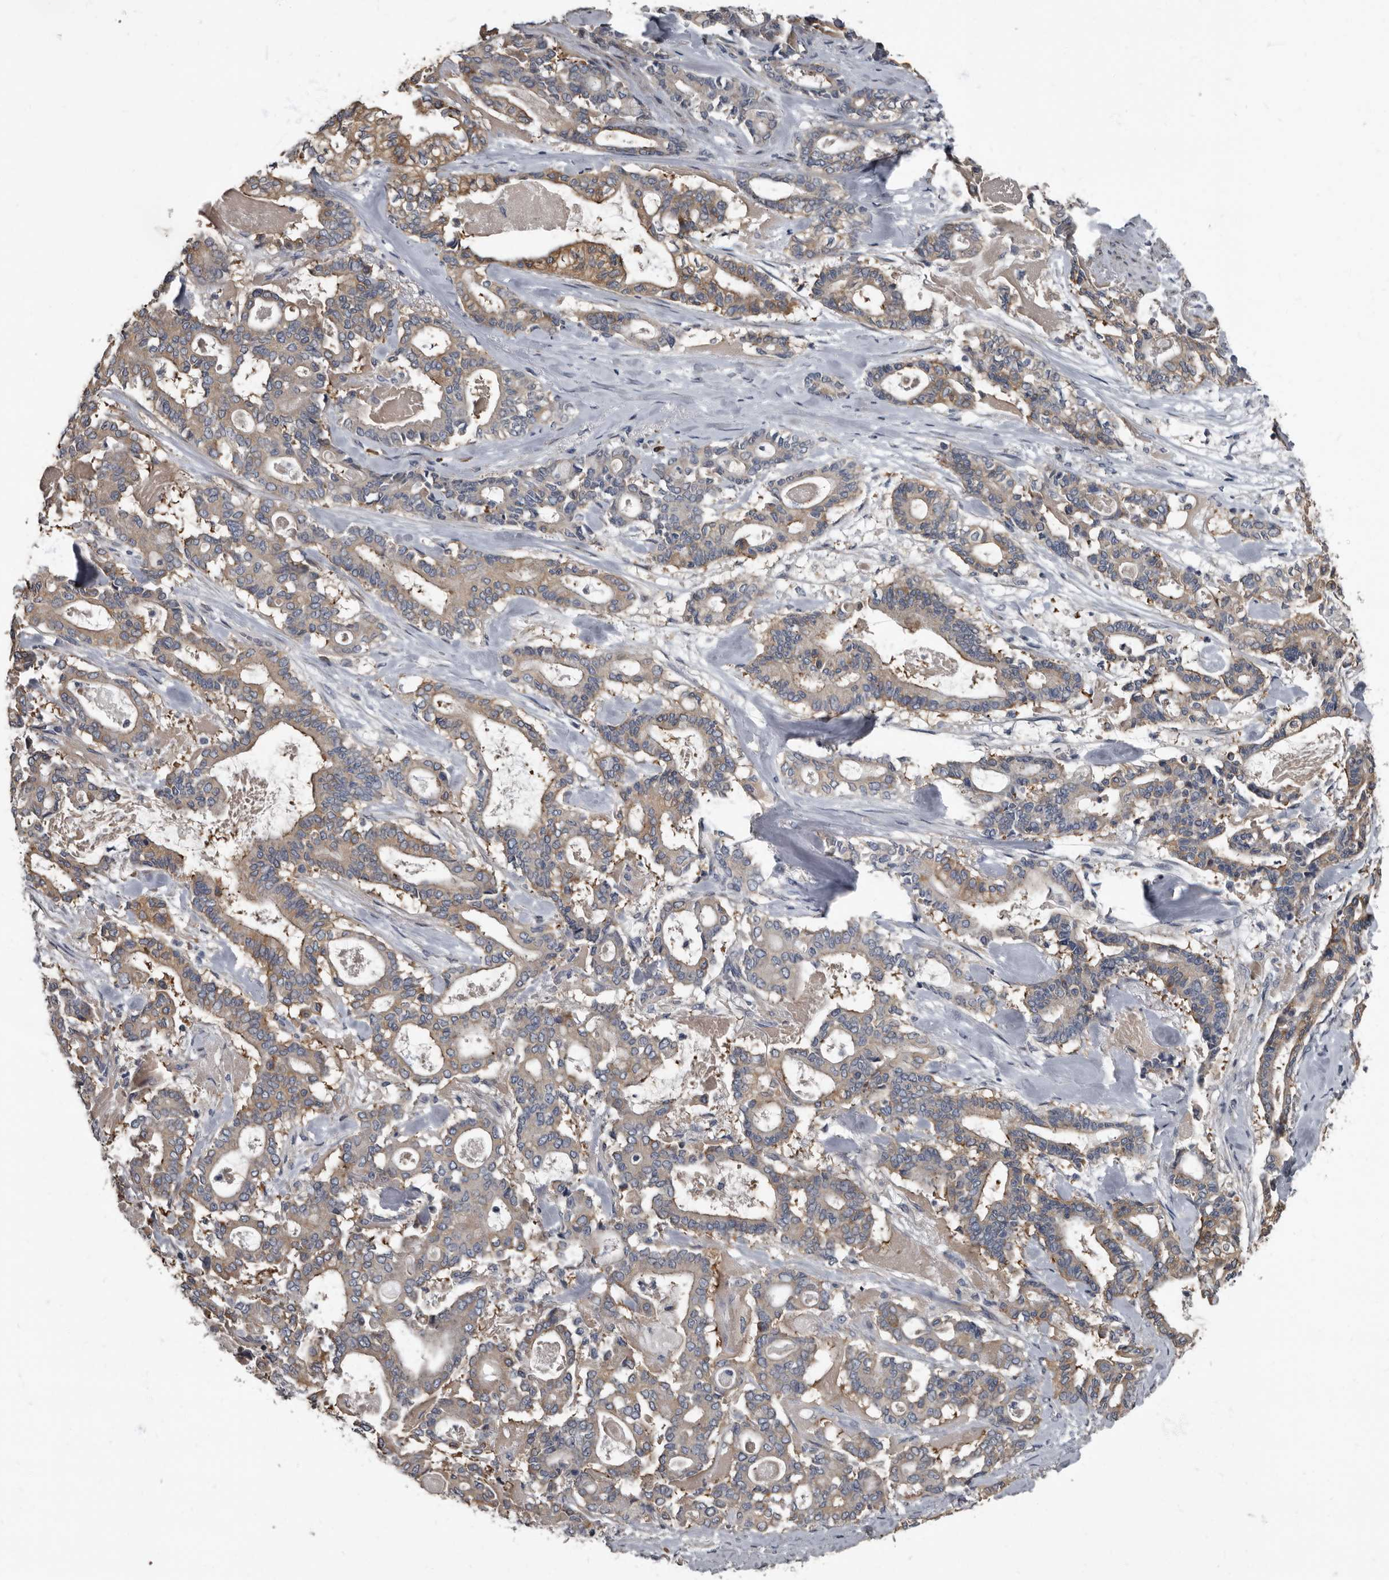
{"staining": {"intensity": "moderate", "quantity": "25%-75%", "location": "cytoplasmic/membranous"}, "tissue": "pancreatic cancer", "cell_type": "Tumor cells", "image_type": "cancer", "snomed": [{"axis": "morphology", "description": "Adenocarcinoma, NOS"}, {"axis": "topography", "description": "Pancreas"}], "caption": "Human adenocarcinoma (pancreatic) stained for a protein (brown) exhibits moderate cytoplasmic/membranous positive staining in approximately 25%-75% of tumor cells.", "gene": "TPD52L1", "patient": {"sex": "male", "age": 63}}